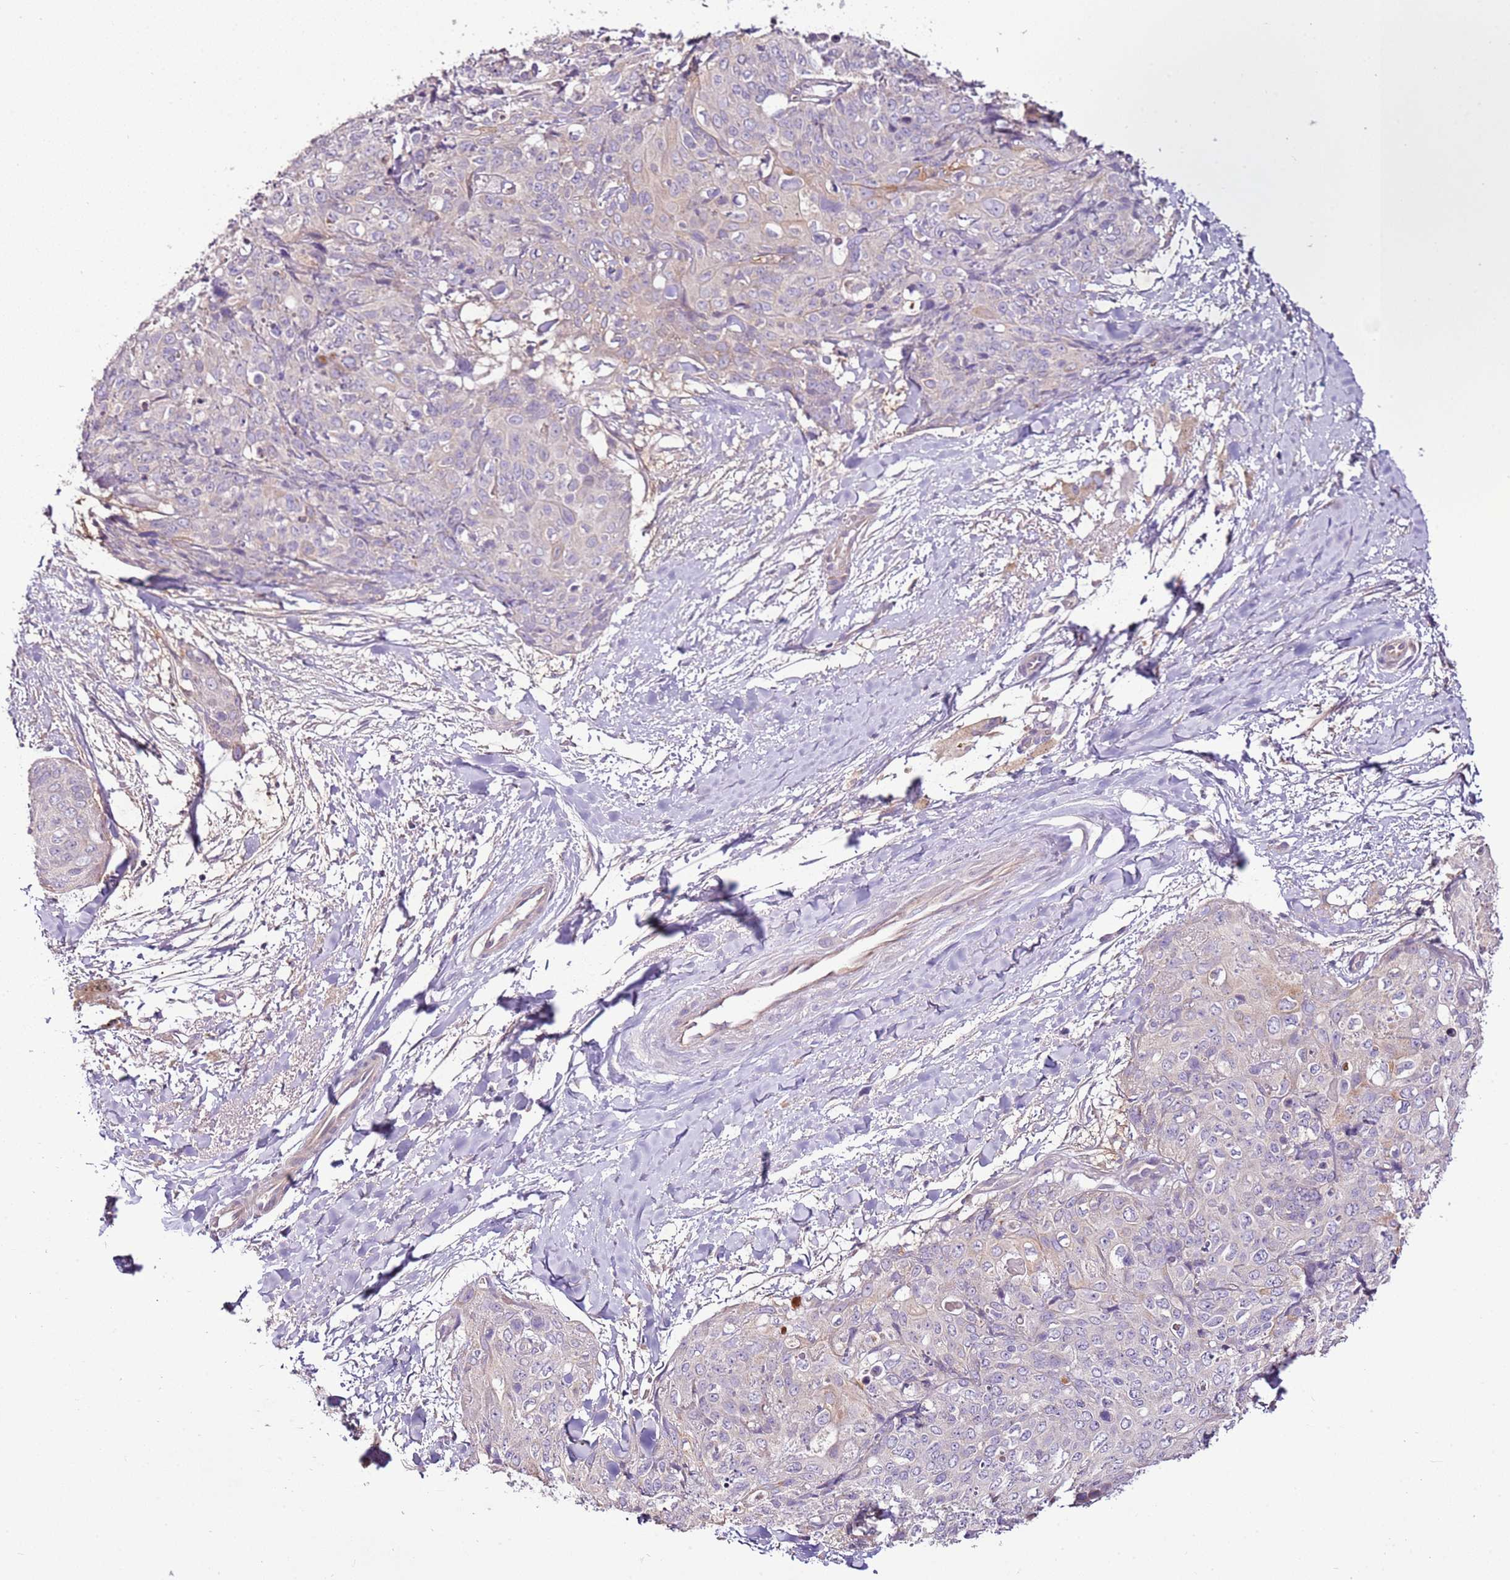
{"staining": {"intensity": "negative", "quantity": "none", "location": "none"}, "tissue": "skin cancer", "cell_type": "Tumor cells", "image_type": "cancer", "snomed": [{"axis": "morphology", "description": "Squamous cell carcinoma, NOS"}, {"axis": "topography", "description": "Skin"}, {"axis": "topography", "description": "Vulva"}], "caption": "The photomicrograph displays no significant expression in tumor cells of skin squamous cell carcinoma.", "gene": "CMKLR1", "patient": {"sex": "female", "age": 85}}